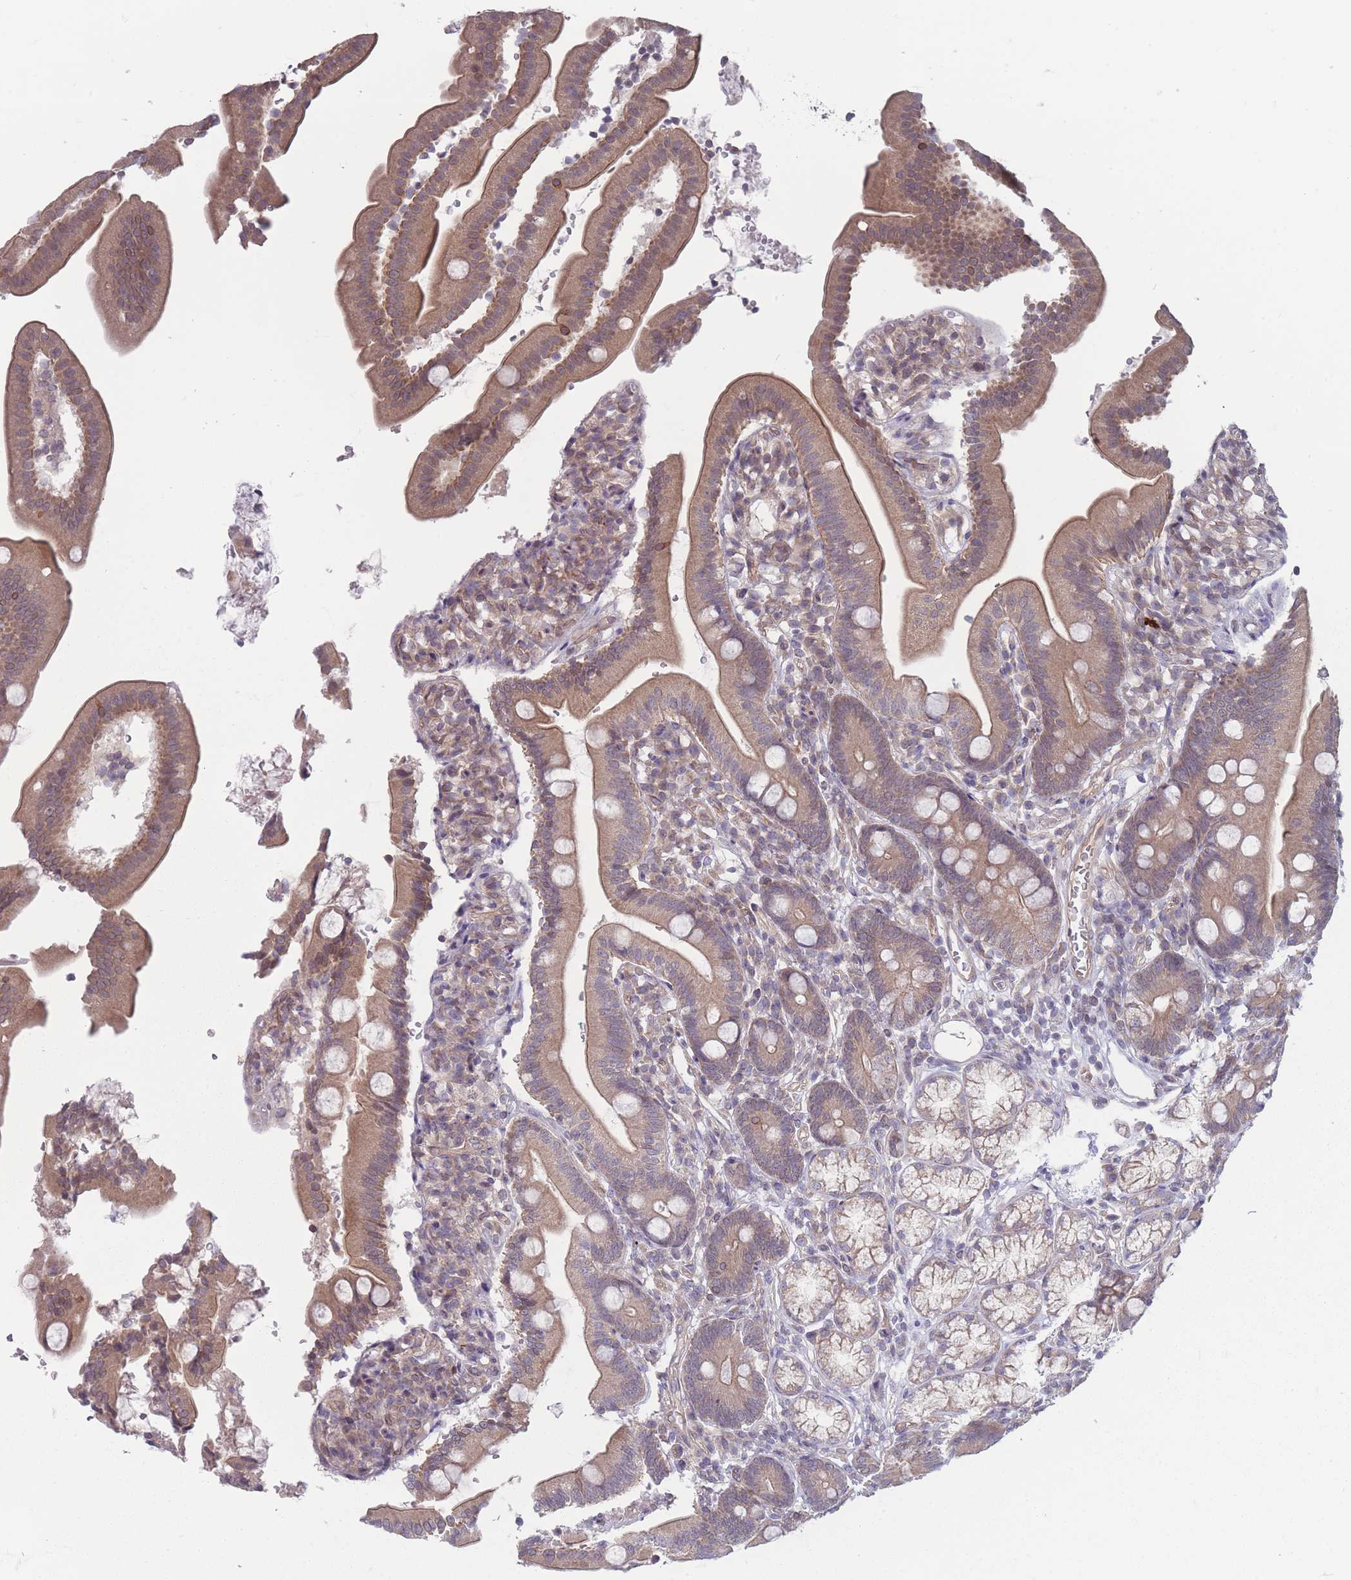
{"staining": {"intensity": "moderate", "quantity": ">75%", "location": "cytoplasmic/membranous"}, "tissue": "duodenum", "cell_type": "Glandular cells", "image_type": "normal", "snomed": [{"axis": "morphology", "description": "Normal tissue, NOS"}, {"axis": "topography", "description": "Duodenum"}], "caption": "High-magnification brightfield microscopy of normal duodenum stained with DAB (3,3'-diaminobenzidine) (brown) and counterstained with hematoxylin (blue). glandular cells exhibit moderate cytoplasmic/membranous staining is identified in approximately>75% of cells. The protein is shown in brown color, while the nuclei are stained blue.", "gene": "VRK2", "patient": {"sex": "female", "age": 67}}